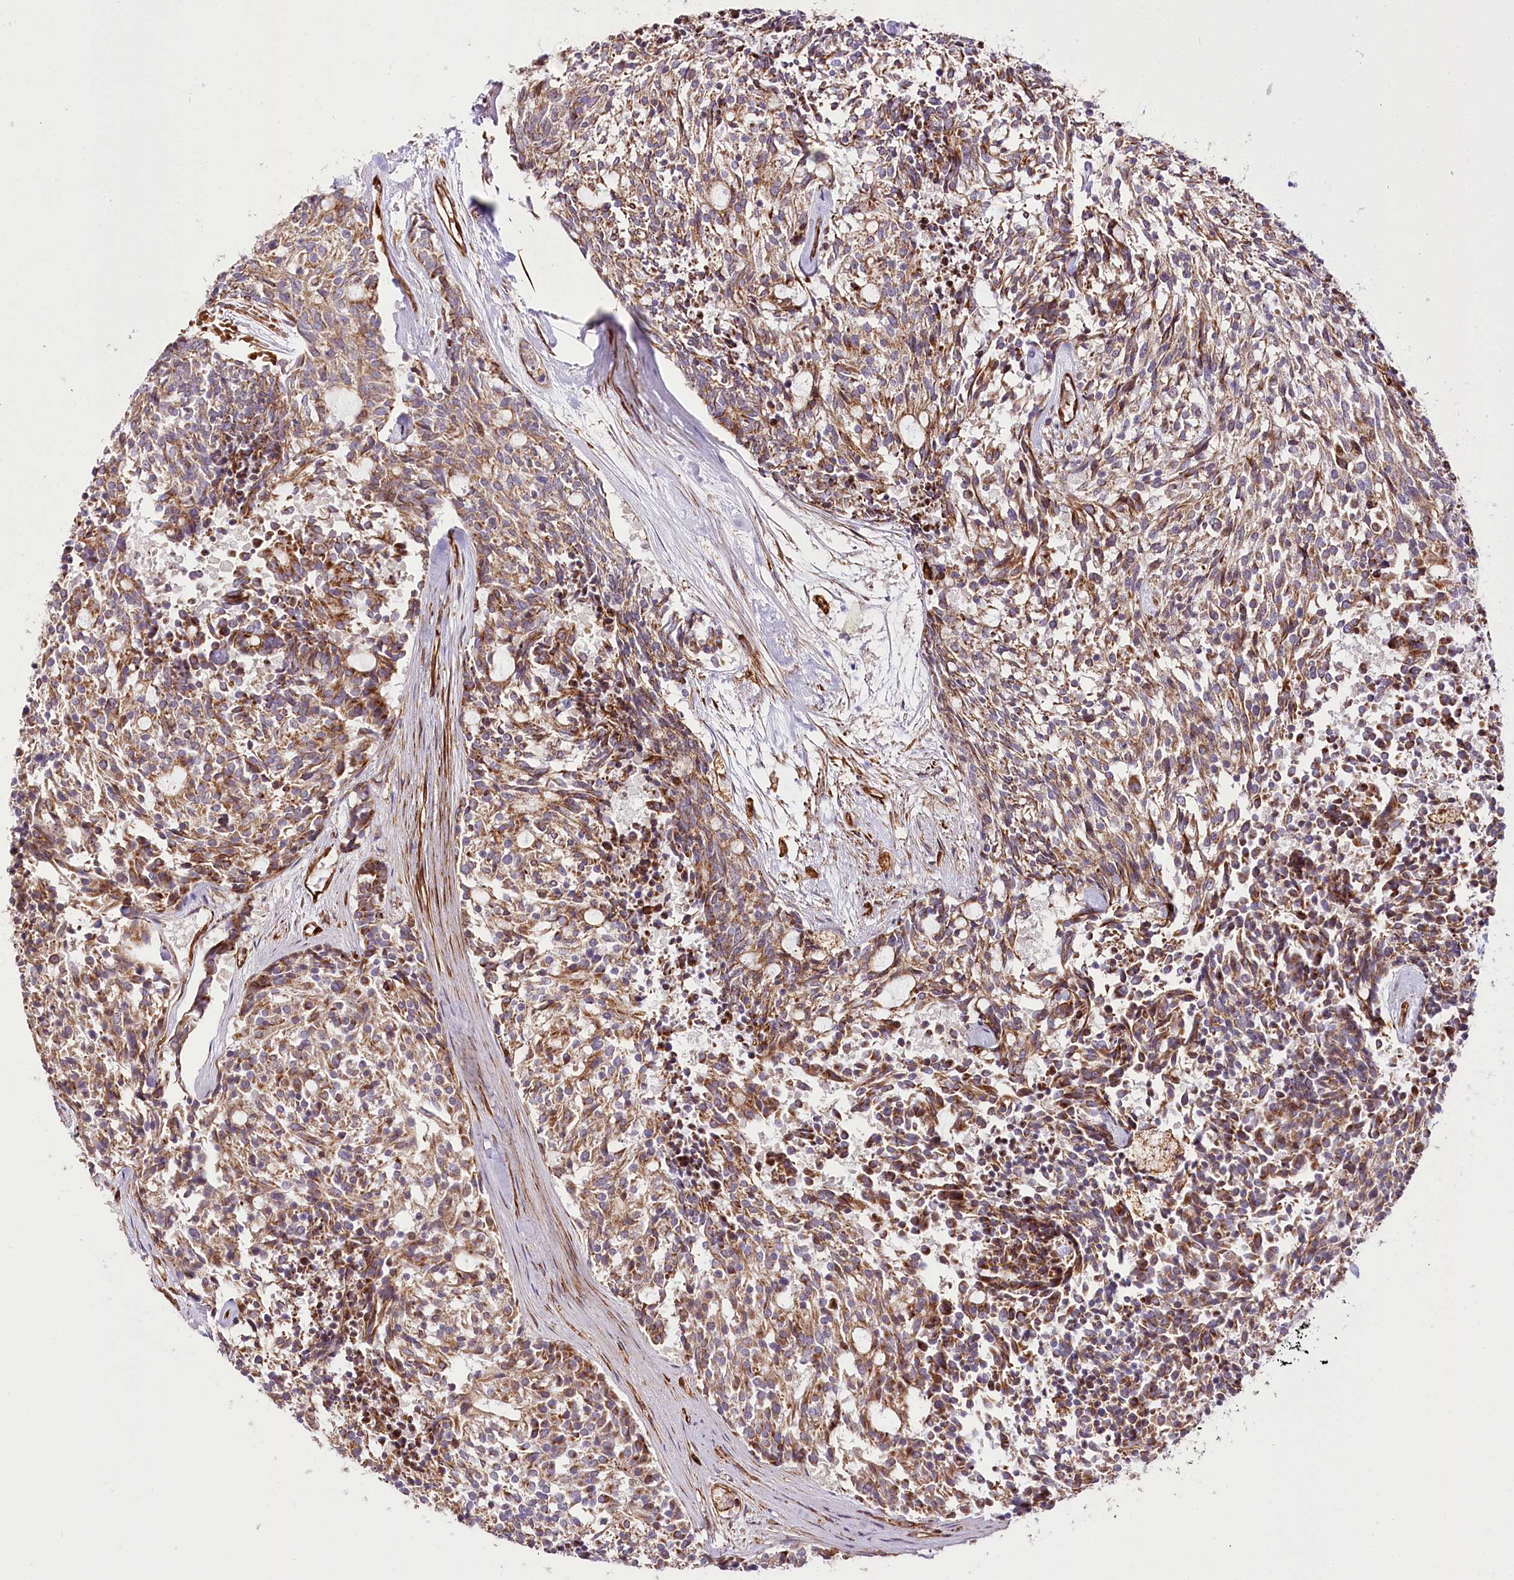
{"staining": {"intensity": "moderate", "quantity": ">75%", "location": "cytoplasmic/membranous"}, "tissue": "carcinoid", "cell_type": "Tumor cells", "image_type": "cancer", "snomed": [{"axis": "morphology", "description": "Carcinoid, malignant, NOS"}, {"axis": "topography", "description": "Pancreas"}], "caption": "The immunohistochemical stain highlights moderate cytoplasmic/membranous positivity in tumor cells of malignant carcinoid tissue.", "gene": "THUMPD3", "patient": {"sex": "female", "age": 54}}